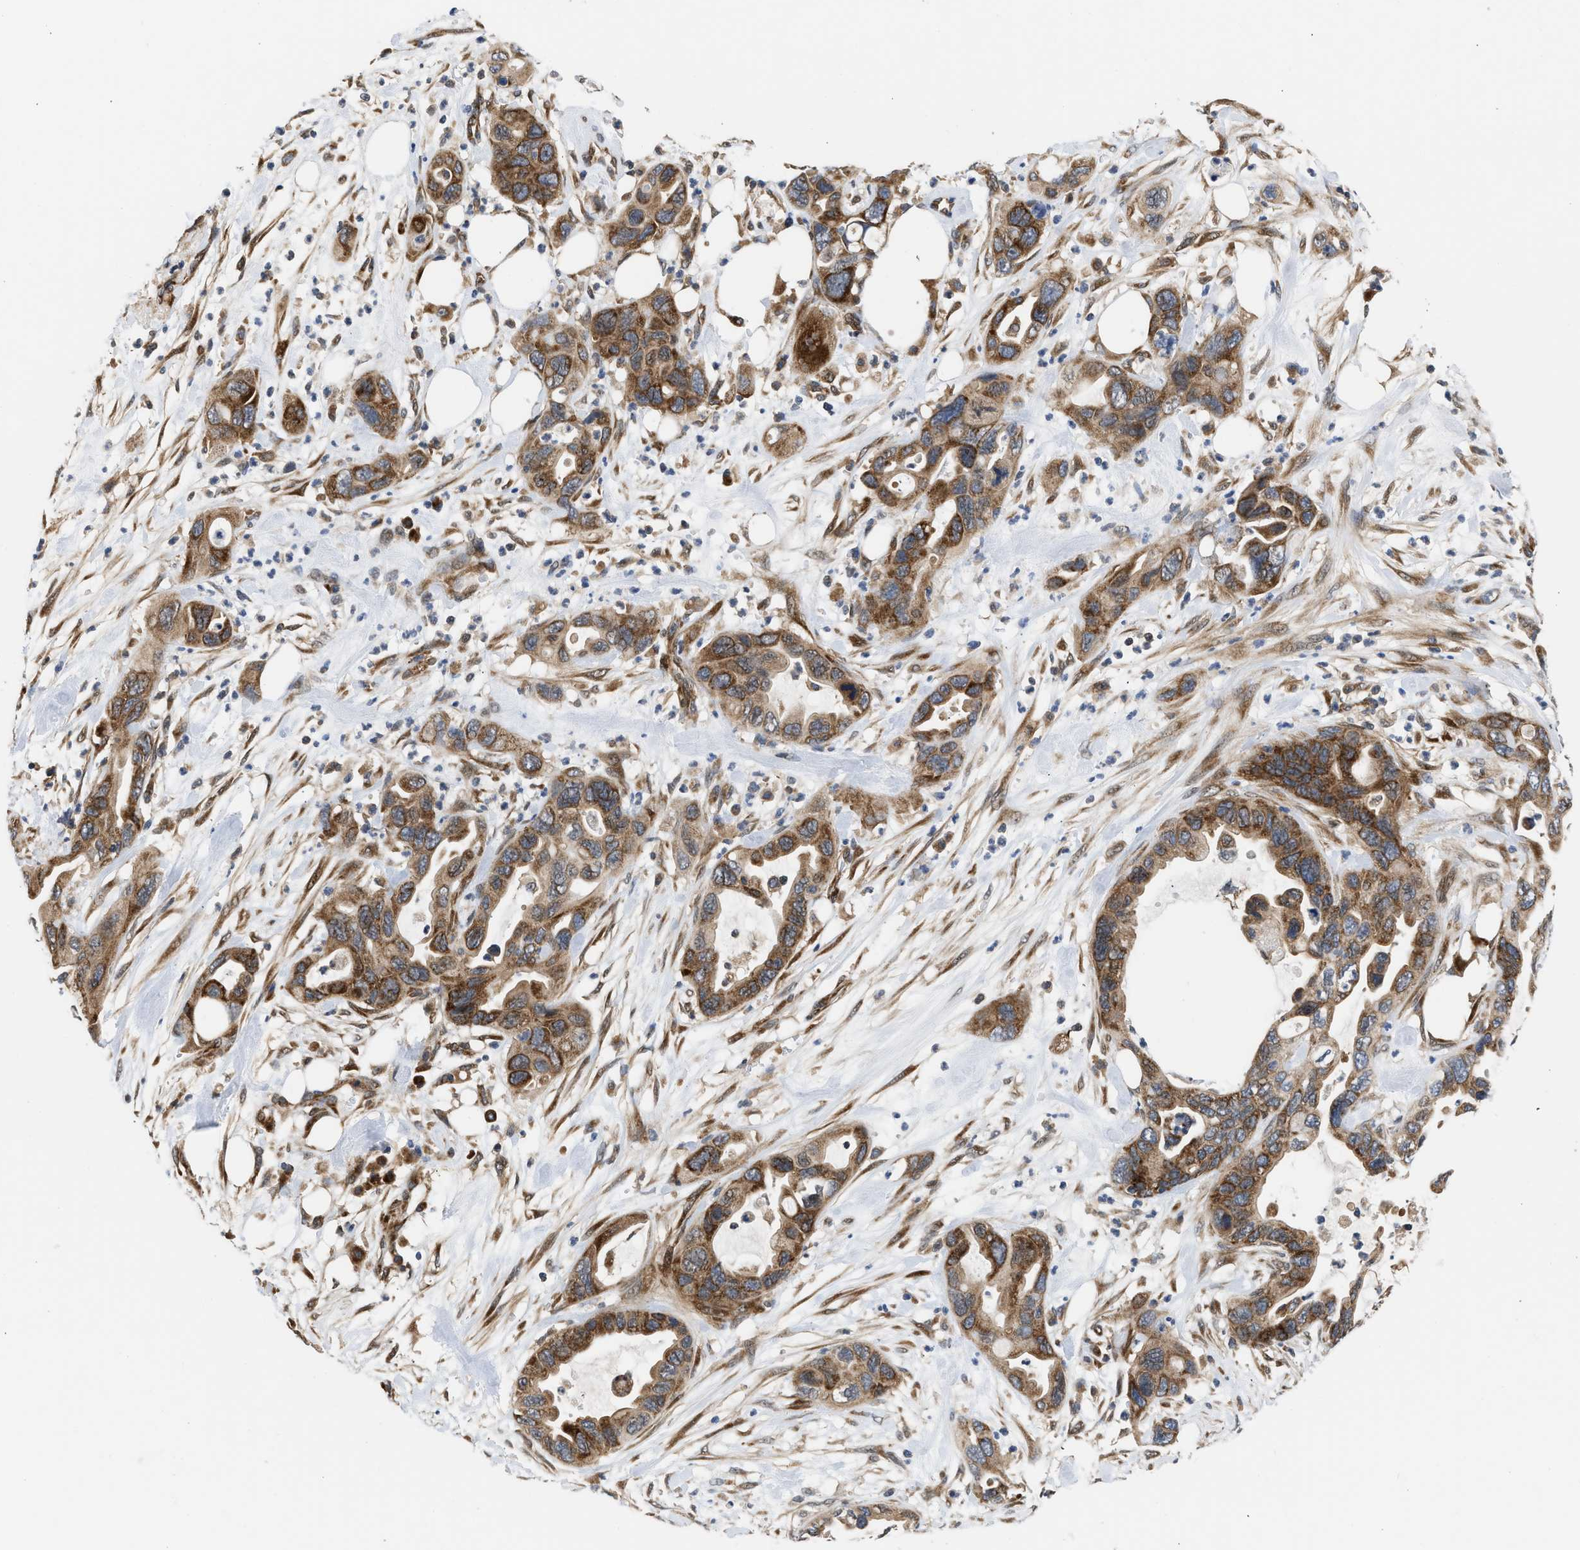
{"staining": {"intensity": "moderate", "quantity": ">75%", "location": "cytoplasmic/membranous"}, "tissue": "pancreatic cancer", "cell_type": "Tumor cells", "image_type": "cancer", "snomed": [{"axis": "morphology", "description": "Adenocarcinoma, NOS"}, {"axis": "topography", "description": "Pancreas"}], "caption": "Adenocarcinoma (pancreatic) tissue demonstrates moderate cytoplasmic/membranous staining in about >75% of tumor cells (IHC, brightfield microscopy, high magnification).", "gene": "POLG2", "patient": {"sex": "female", "age": 71}}